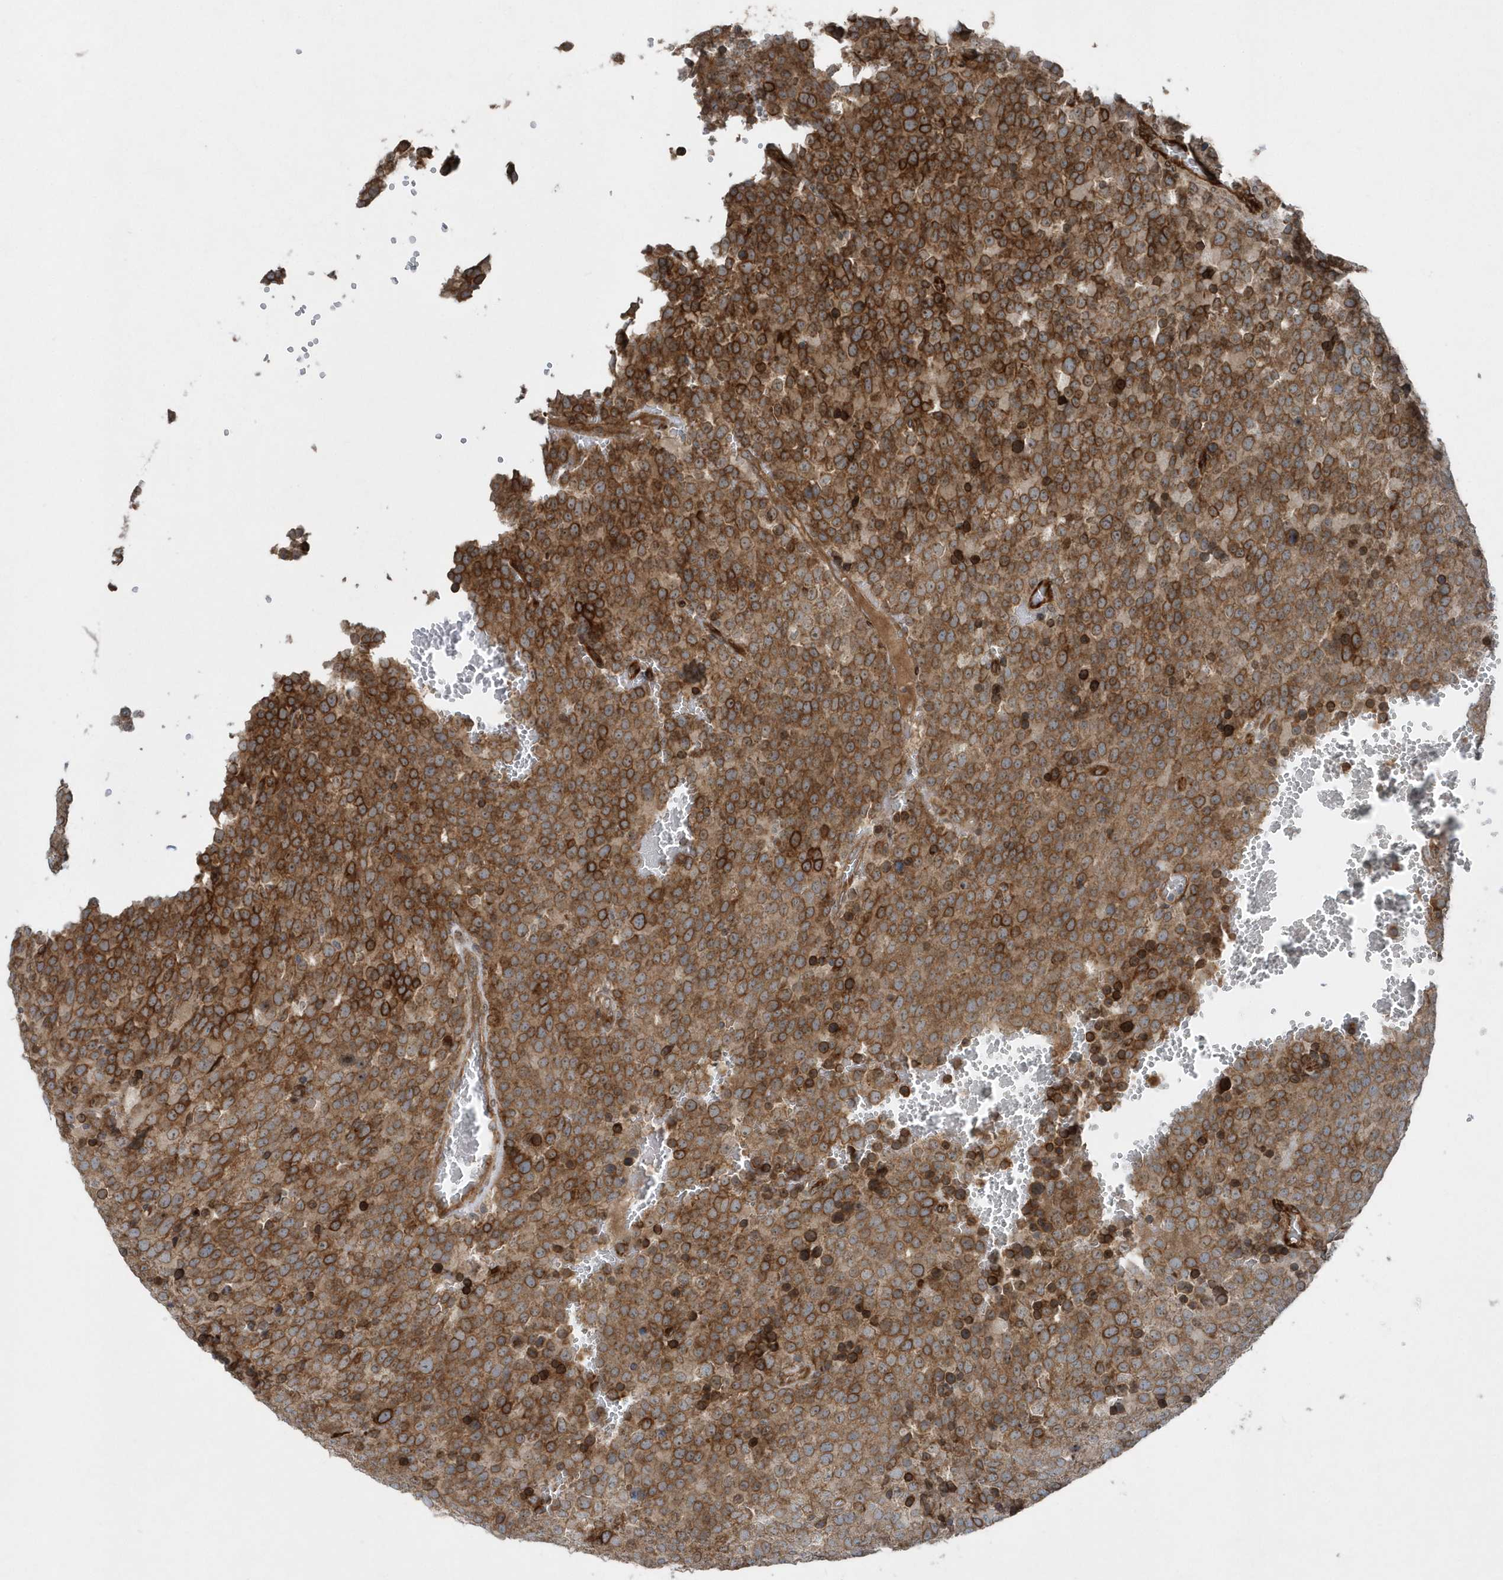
{"staining": {"intensity": "moderate", "quantity": ">75%", "location": "cytoplasmic/membranous"}, "tissue": "testis cancer", "cell_type": "Tumor cells", "image_type": "cancer", "snomed": [{"axis": "morphology", "description": "Seminoma, NOS"}, {"axis": "topography", "description": "Testis"}], "caption": "Testis cancer (seminoma) tissue displays moderate cytoplasmic/membranous expression in approximately >75% of tumor cells", "gene": "MCC", "patient": {"sex": "male", "age": 71}}